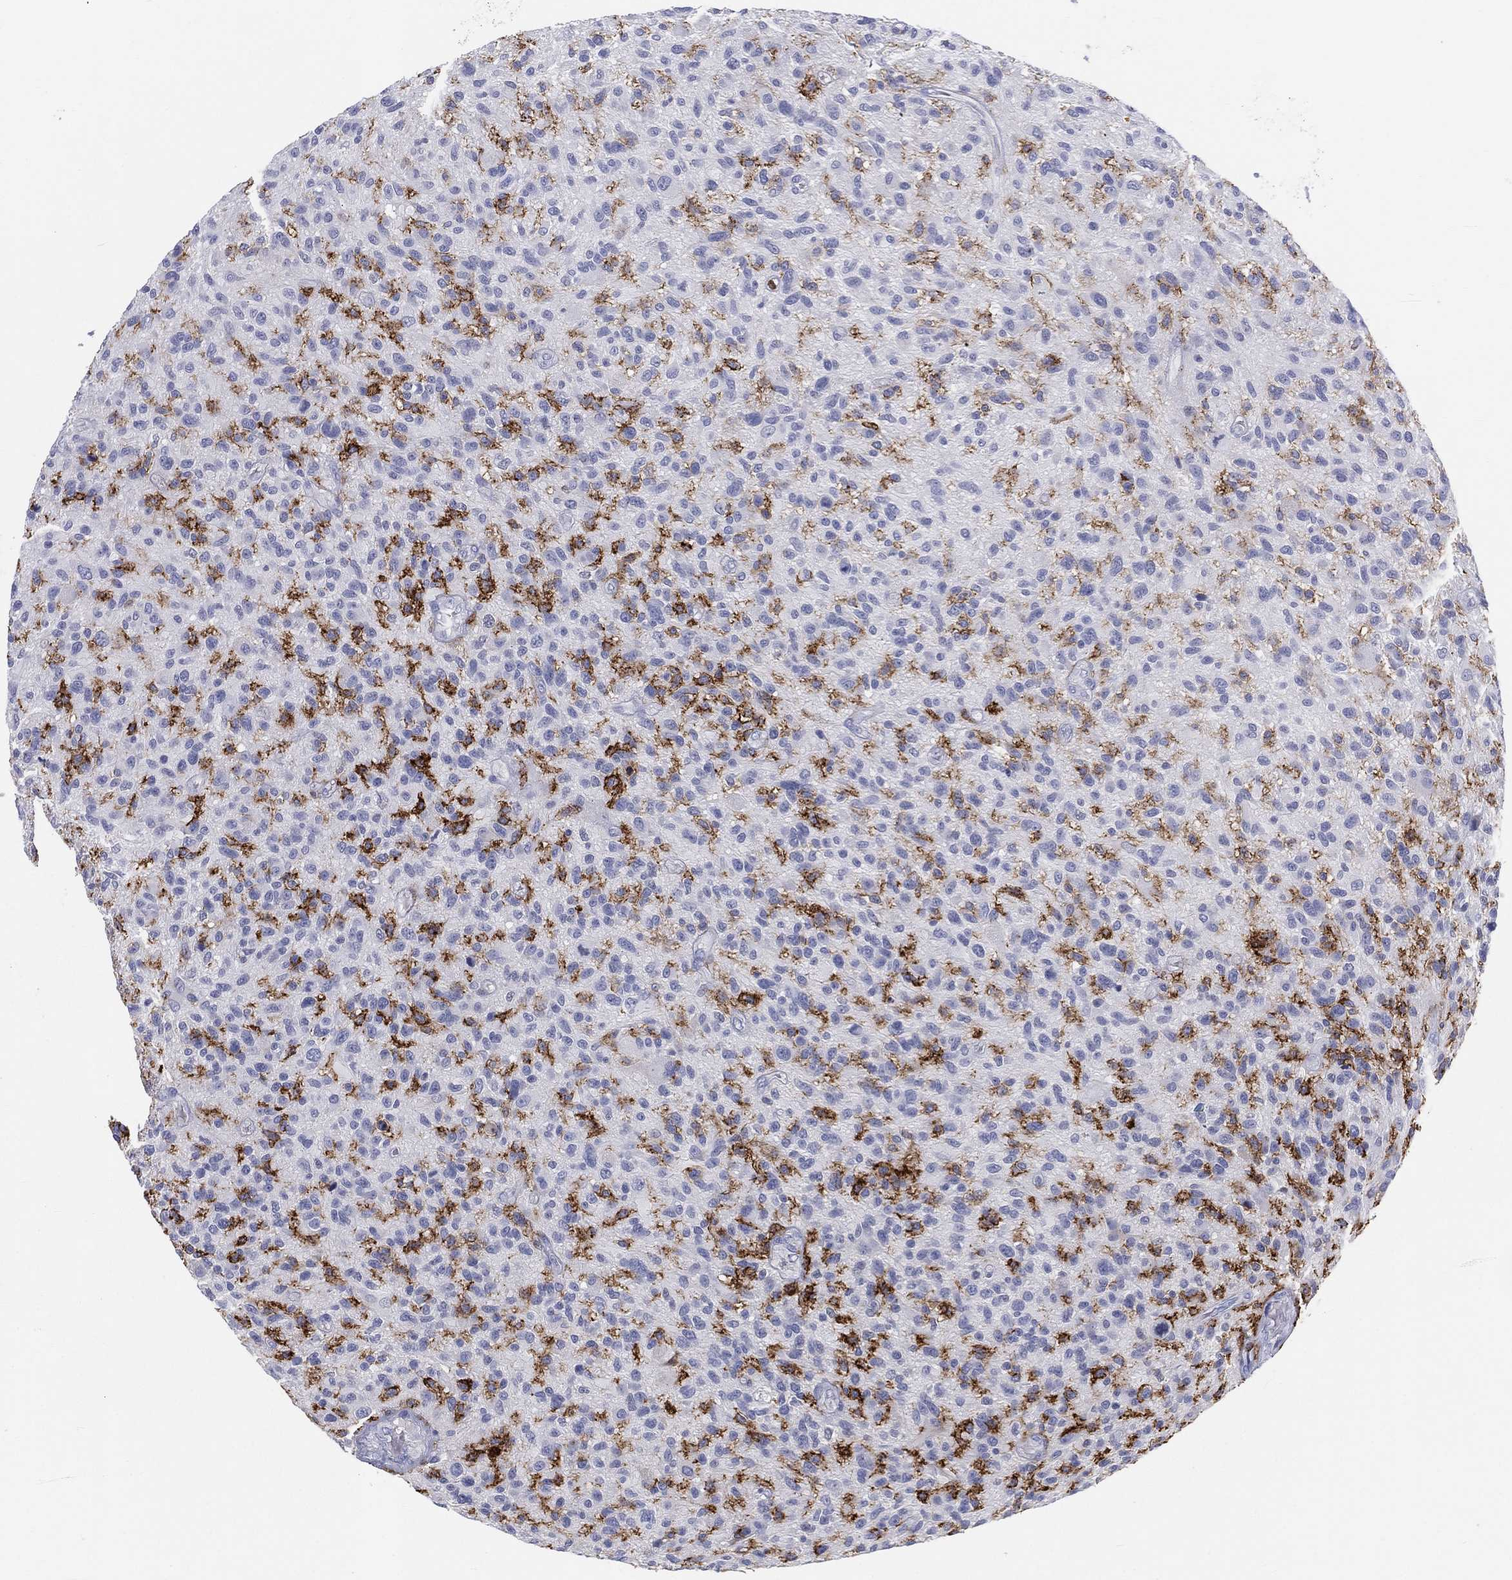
{"staining": {"intensity": "negative", "quantity": "none", "location": "none"}, "tissue": "glioma", "cell_type": "Tumor cells", "image_type": "cancer", "snomed": [{"axis": "morphology", "description": "Glioma, malignant, High grade"}, {"axis": "topography", "description": "Brain"}], "caption": "Micrograph shows no protein staining in tumor cells of malignant glioma (high-grade) tissue. (Stains: DAB IHC with hematoxylin counter stain, Microscopy: brightfield microscopy at high magnification).", "gene": "SELPLG", "patient": {"sex": "male", "age": 47}}